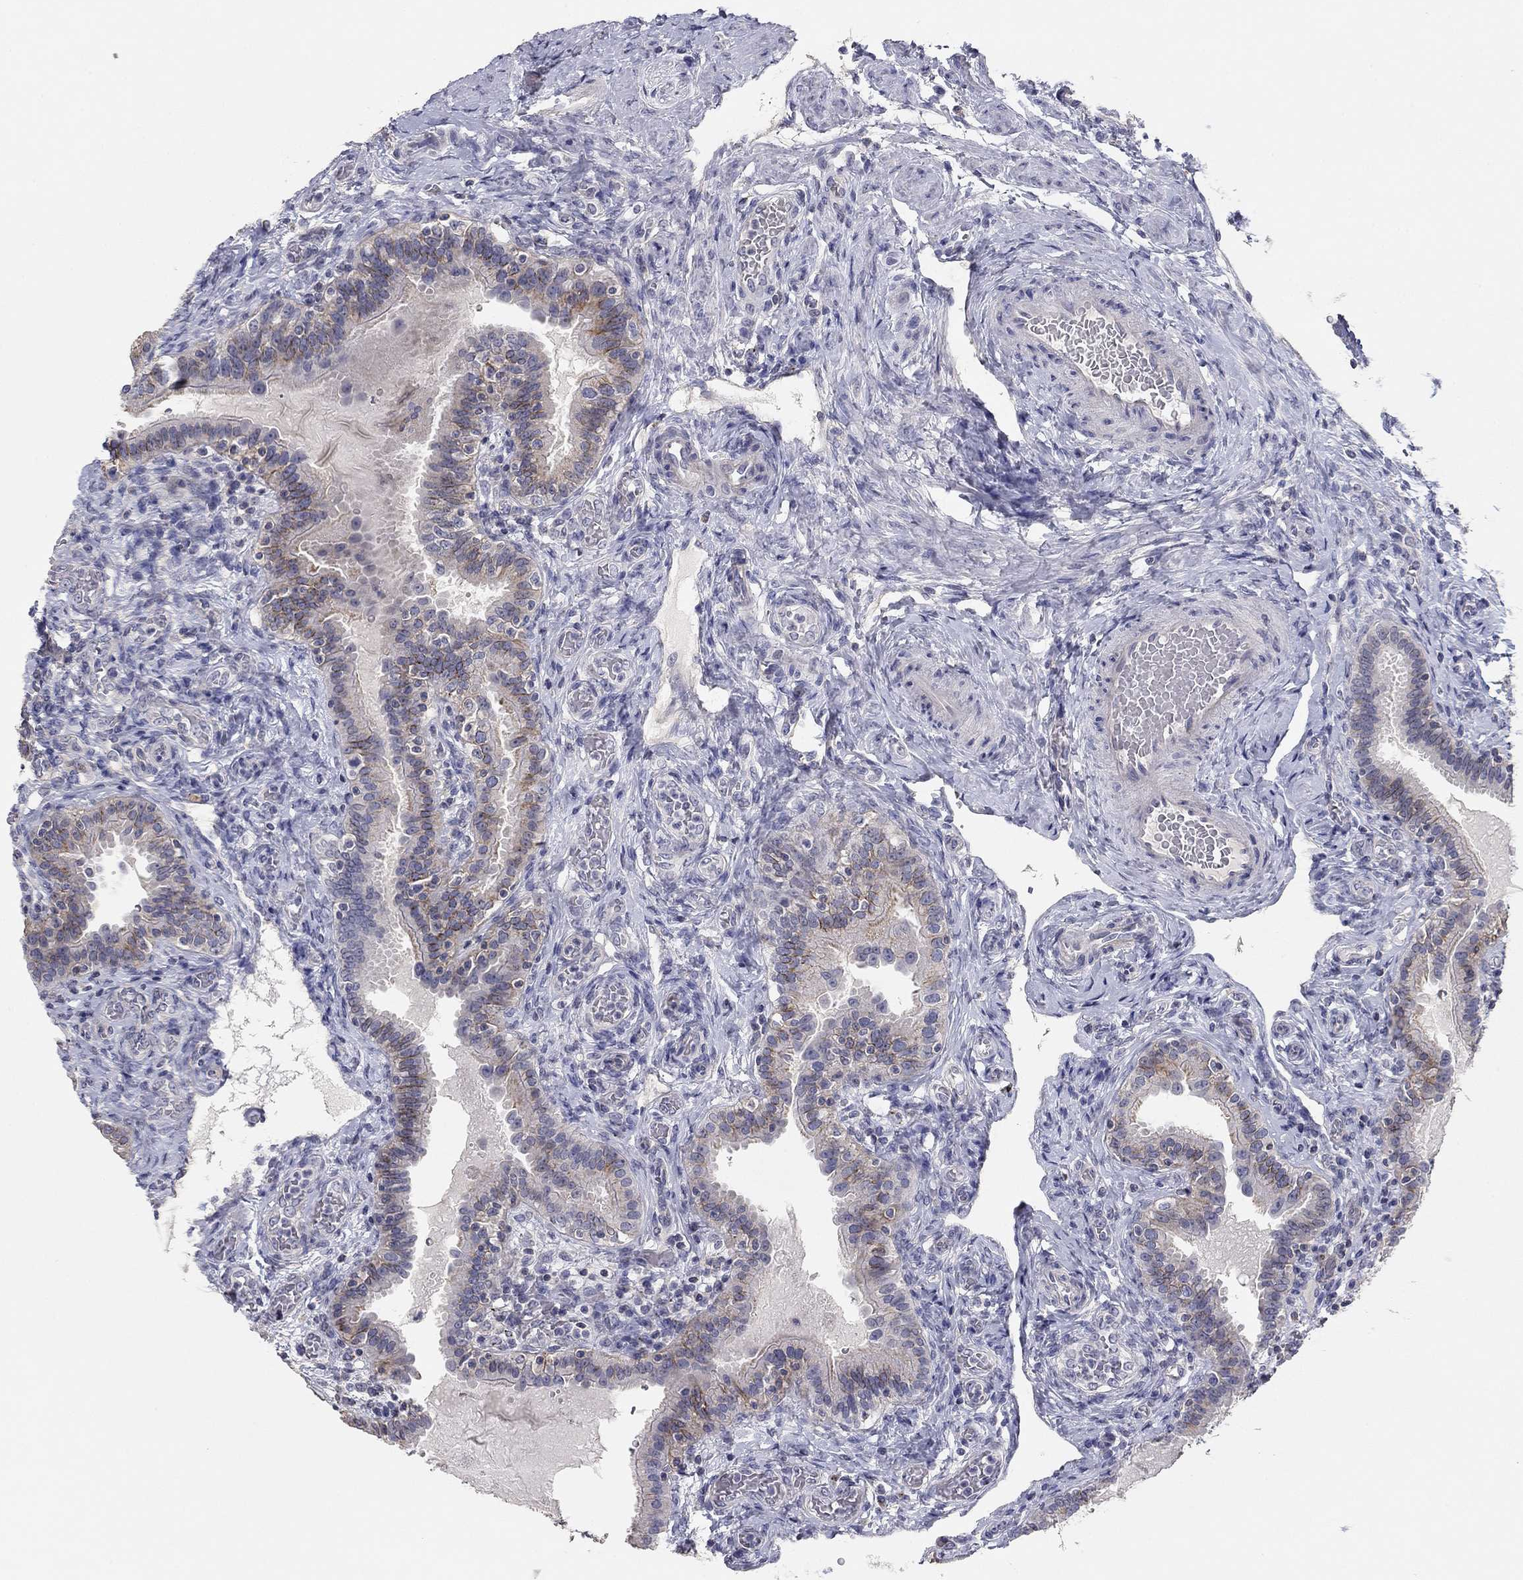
{"staining": {"intensity": "moderate", "quantity": "<25%", "location": "cytoplasmic/membranous"}, "tissue": "fallopian tube", "cell_type": "Glandular cells", "image_type": "normal", "snomed": [{"axis": "morphology", "description": "Normal tissue, NOS"}, {"axis": "topography", "description": "Fallopian tube"}, {"axis": "topography", "description": "Ovary"}], "caption": "Unremarkable fallopian tube was stained to show a protein in brown. There is low levels of moderate cytoplasmic/membranous expression in approximately <25% of glandular cells. The staining was performed using DAB (3,3'-diaminobenzidine), with brown indicating positive protein expression. Nuclei are stained blue with hematoxylin.", "gene": "SEPTIN3", "patient": {"sex": "female", "age": 41}}